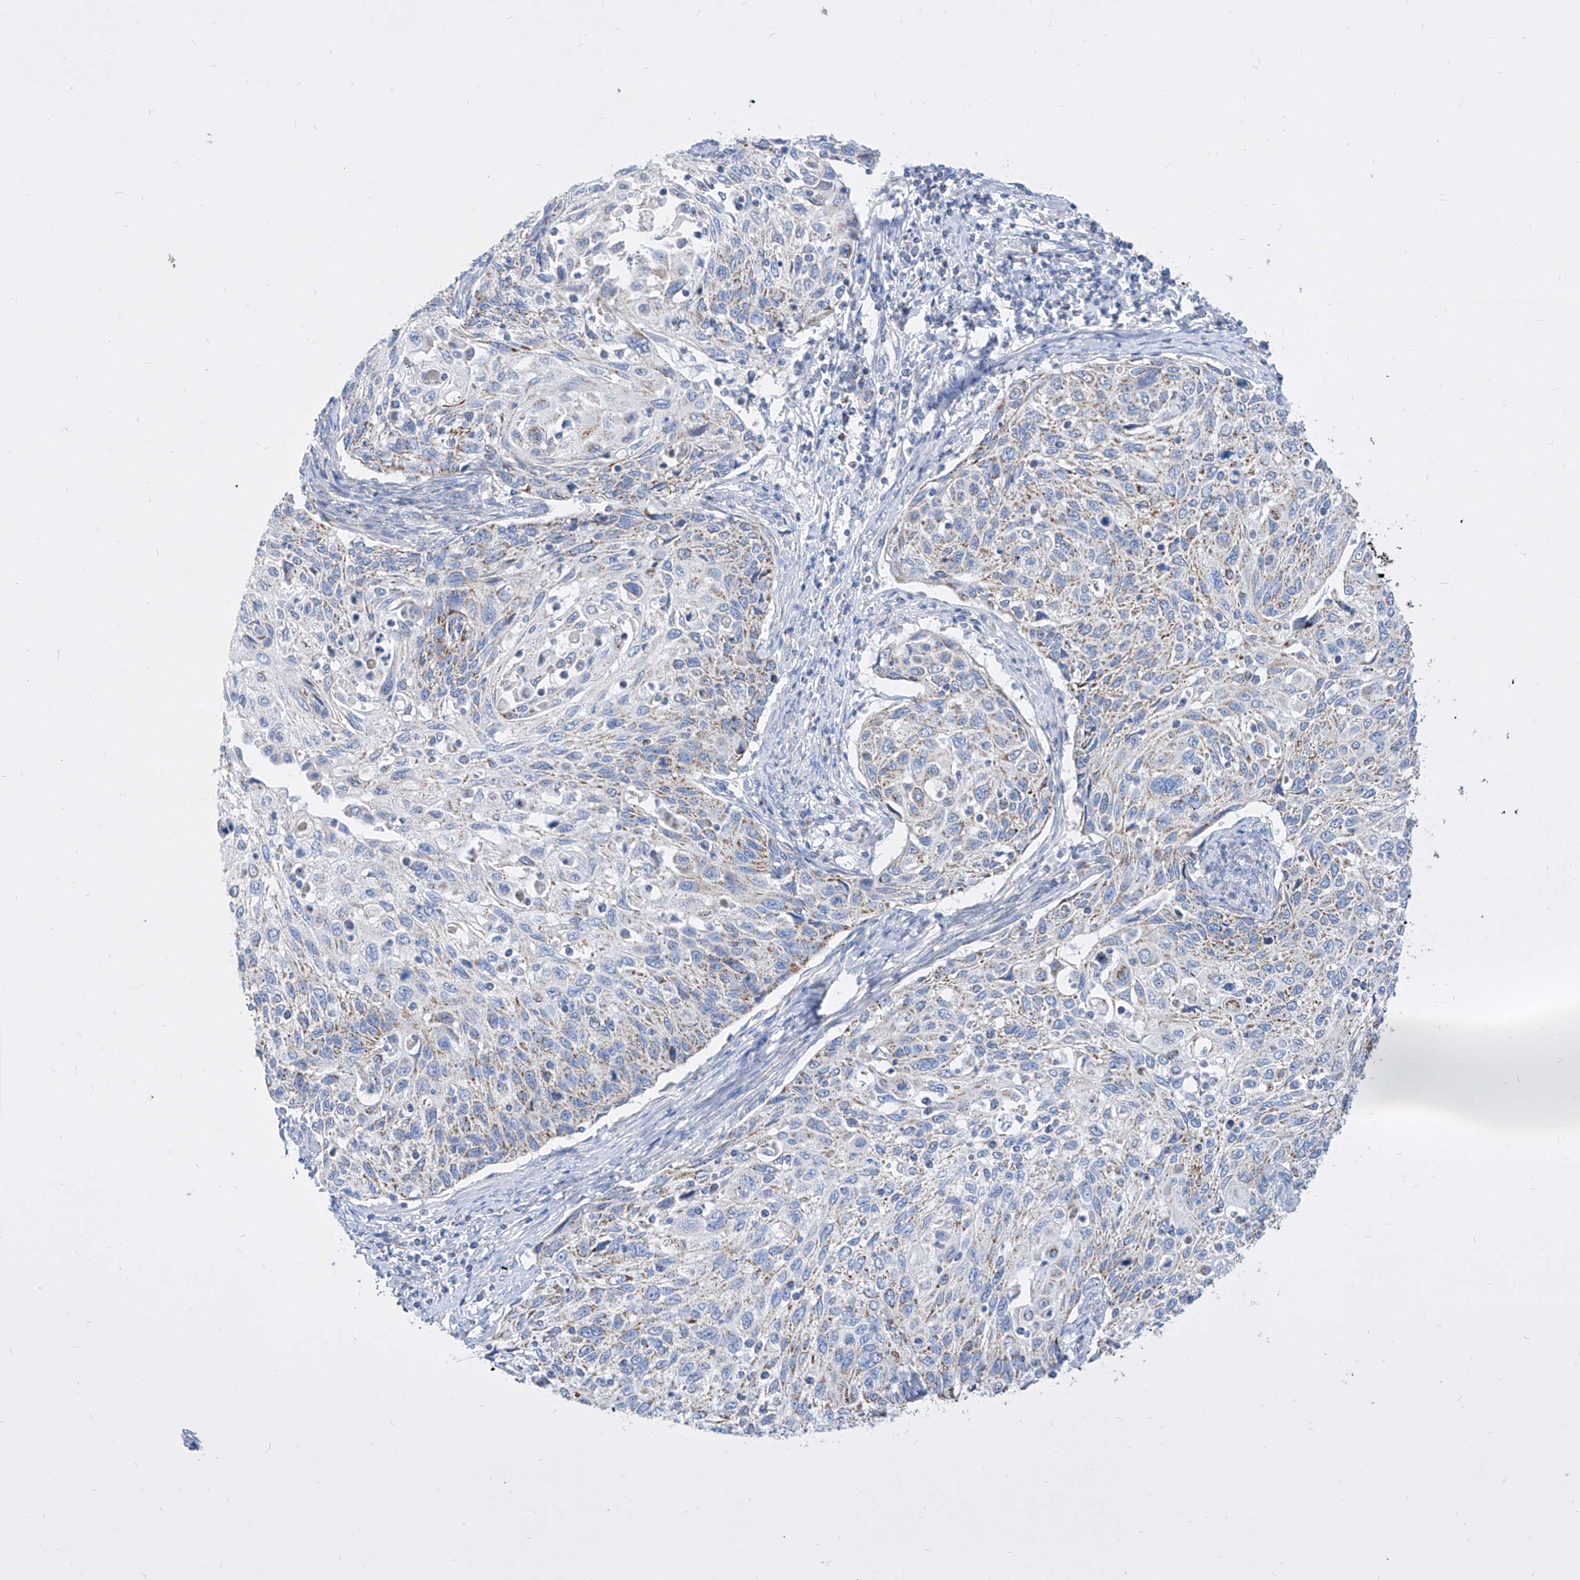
{"staining": {"intensity": "weak", "quantity": "<25%", "location": "cytoplasmic/membranous"}, "tissue": "cervical cancer", "cell_type": "Tumor cells", "image_type": "cancer", "snomed": [{"axis": "morphology", "description": "Squamous cell carcinoma, NOS"}, {"axis": "topography", "description": "Cervix"}], "caption": "Histopathology image shows no protein staining in tumor cells of squamous cell carcinoma (cervical) tissue. (Immunohistochemistry (ihc), brightfield microscopy, high magnification).", "gene": "COQ3", "patient": {"sex": "female", "age": 70}}